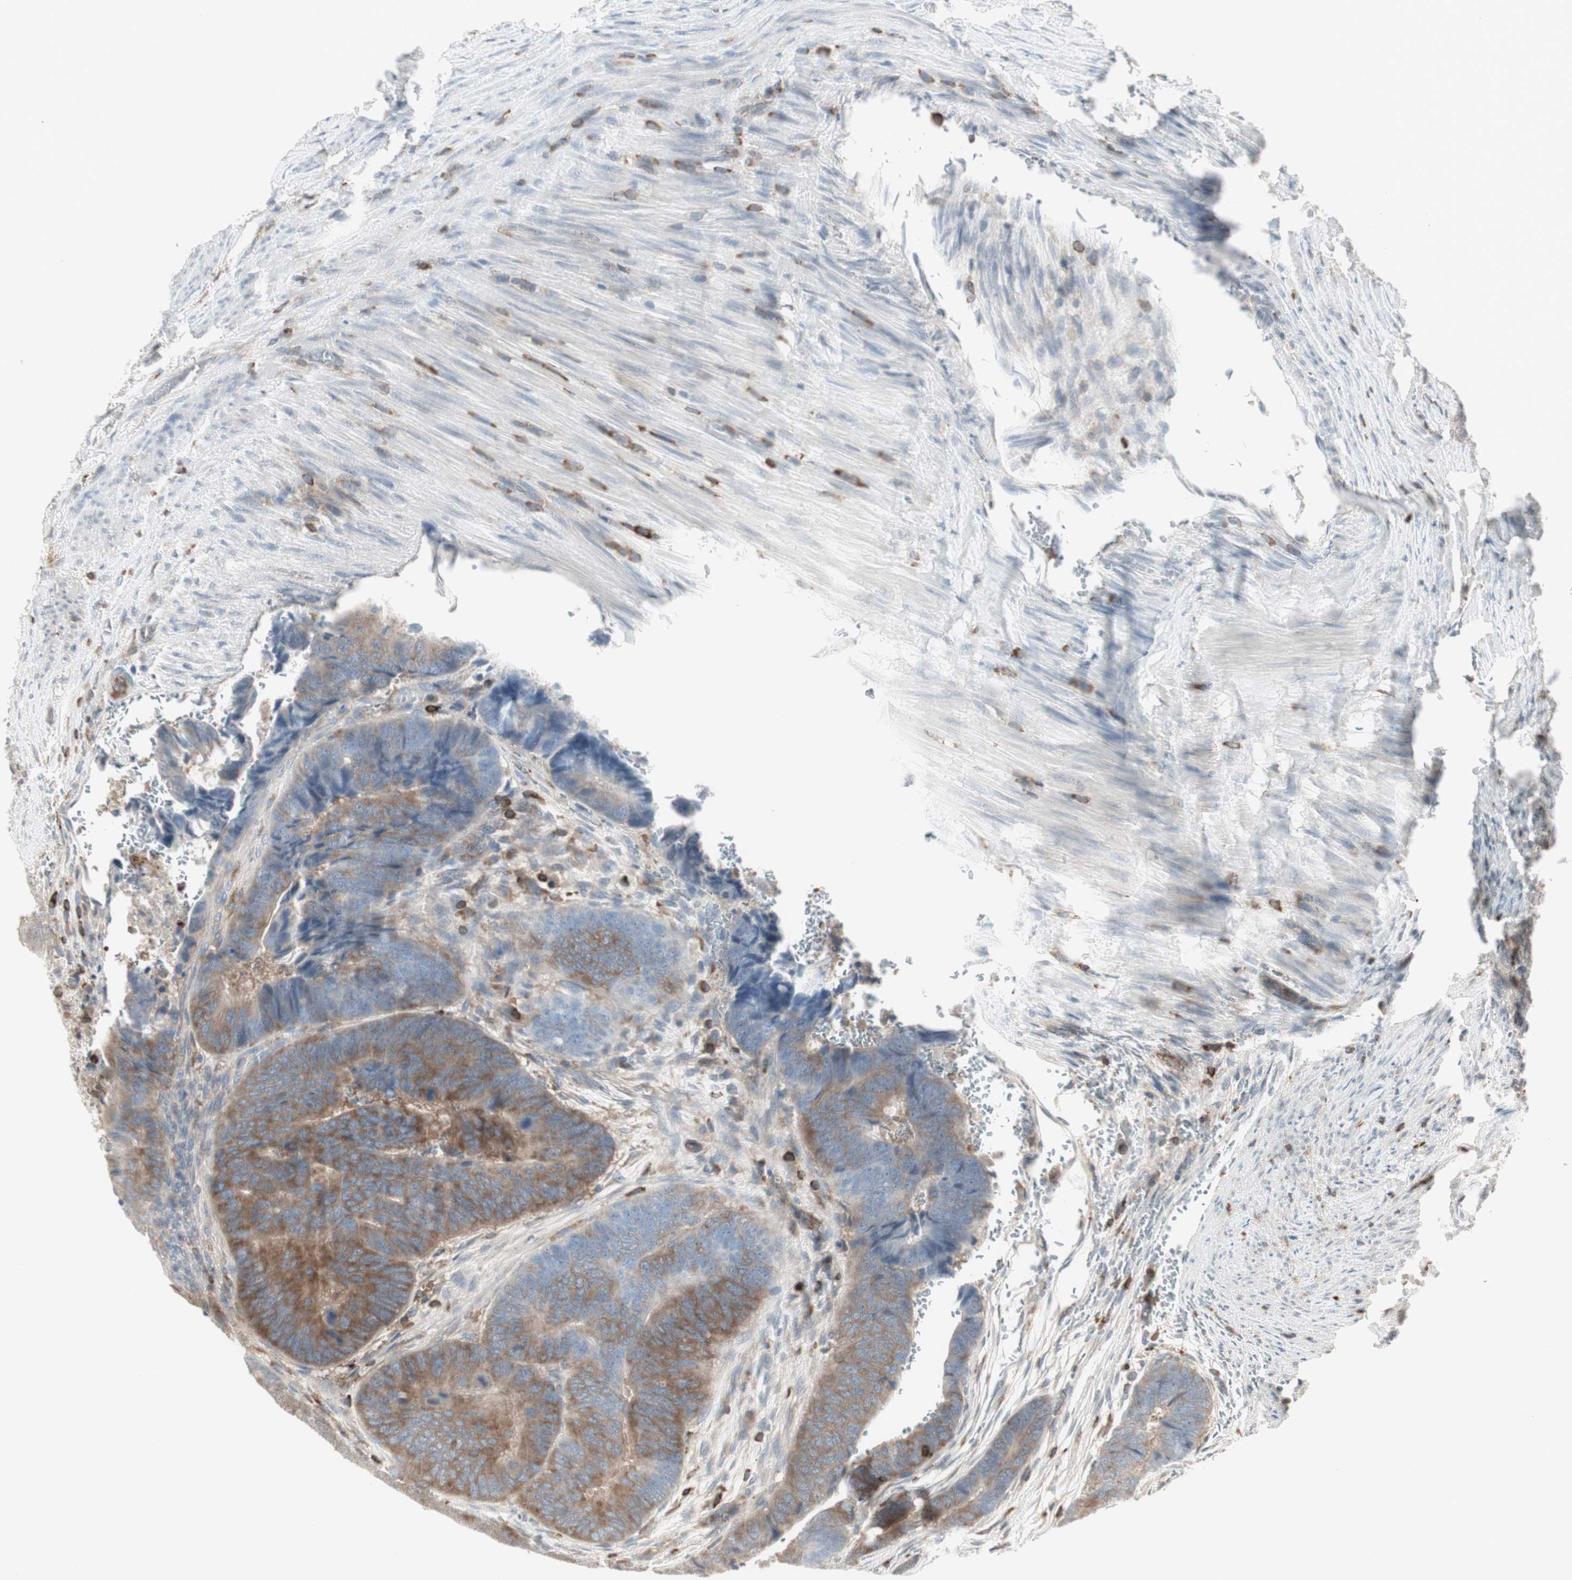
{"staining": {"intensity": "moderate", "quantity": "25%-75%", "location": "cytoplasmic/membranous"}, "tissue": "colorectal cancer", "cell_type": "Tumor cells", "image_type": "cancer", "snomed": [{"axis": "morphology", "description": "Normal tissue, NOS"}, {"axis": "morphology", "description": "Adenocarcinoma, NOS"}, {"axis": "topography", "description": "Rectum"}, {"axis": "topography", "description": "Peripheral nerve tissue"}], "caption": "Protein analysis of adenocarcinoma (colorectal) tissue displays moderate cytoplasmic/membranous staining in about 25%-75% of tumor cells.", "gene": "ARHGEF1", "patient": {"sex": "male", "age": 92}}